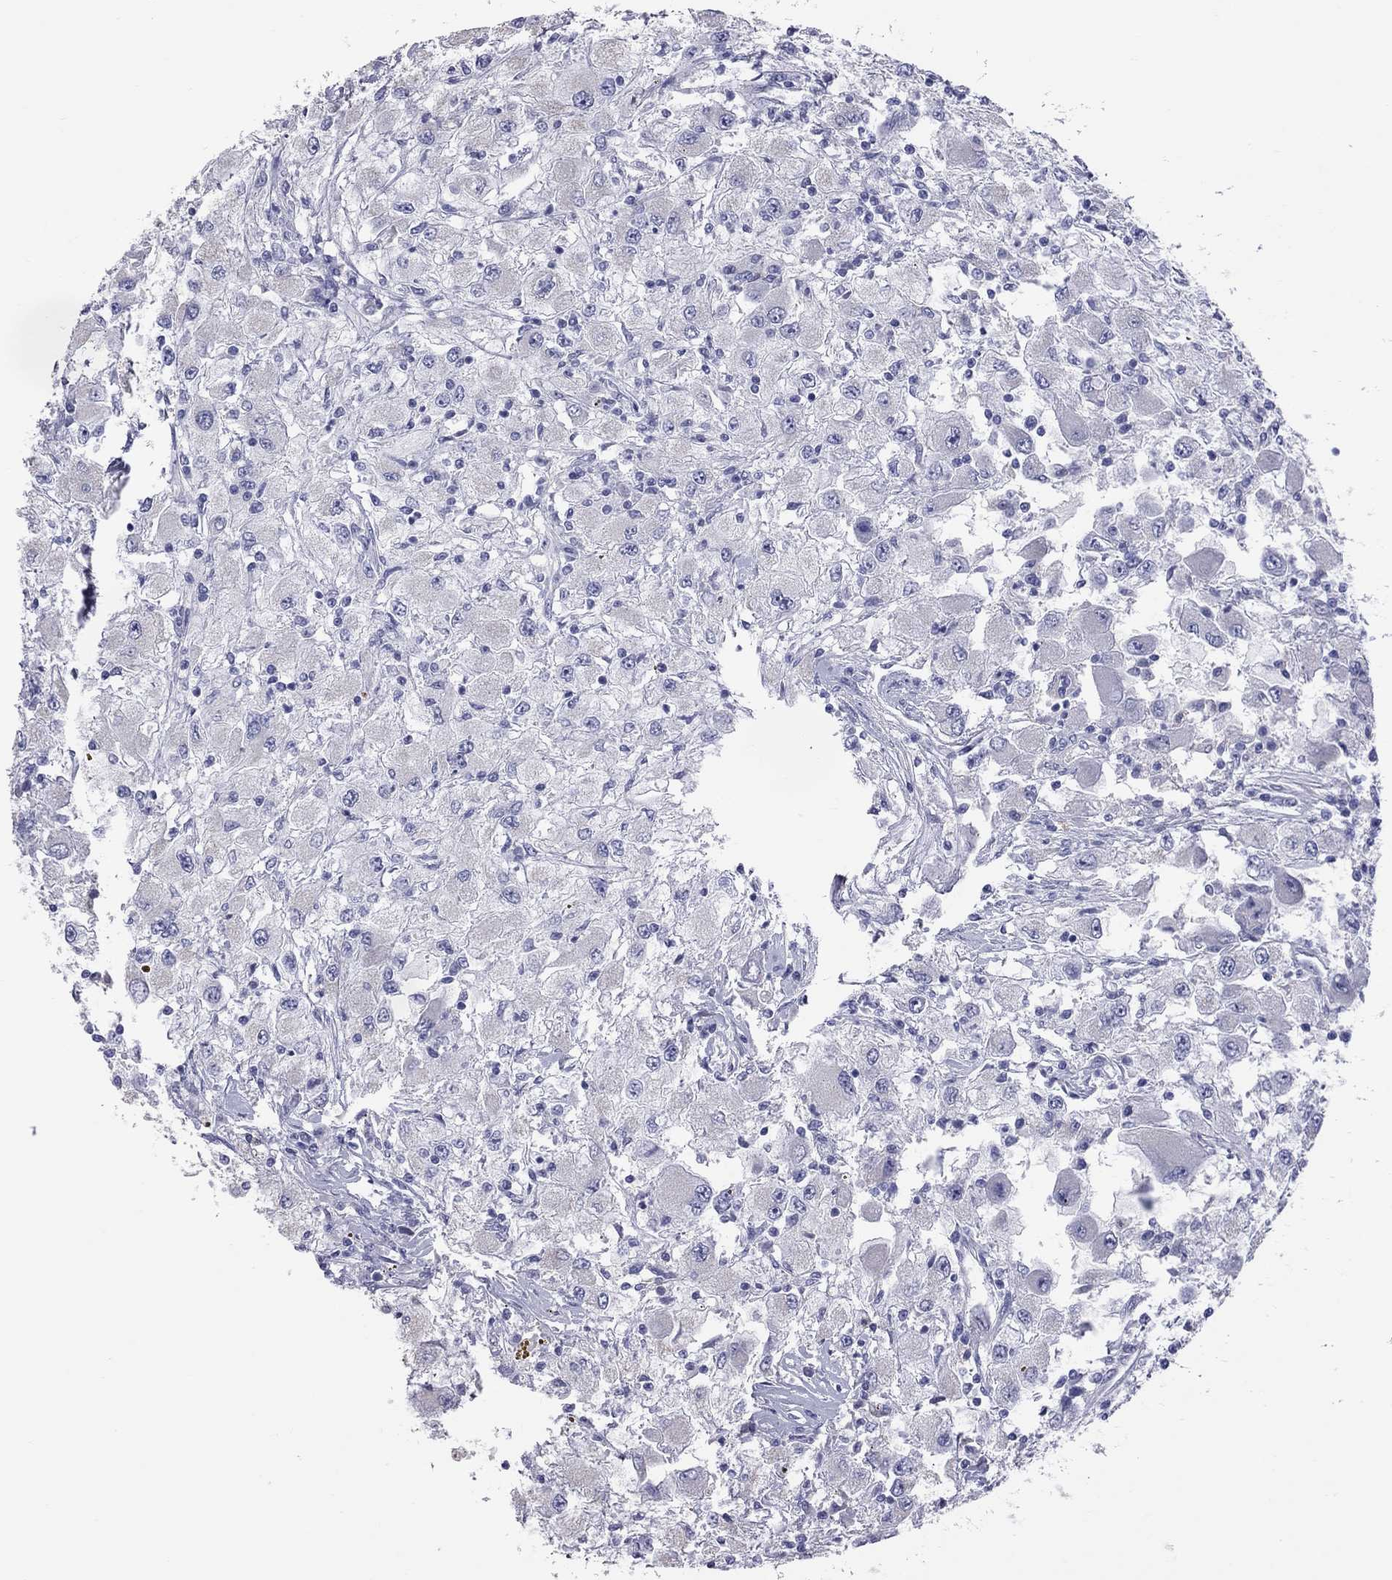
{"staining": {"intensity": "negative", "quantity": "none", "location": "none"}, "tissue": "renal cancer", "cell_type": "Tumor cells", "image_type": "cancer", "snomed": [{"axis": "morphology", "description": "Adenocarcinoma, NOS"}, {"axis": "topography", "description": "Kidney"}], "caption": "Adenocarcinoma (renal) was stained to show a protein in brown. There is no significant positivity in tumor cells.", "gene": "HYLS1", "patient": {"sex": "female", "age": 67}}